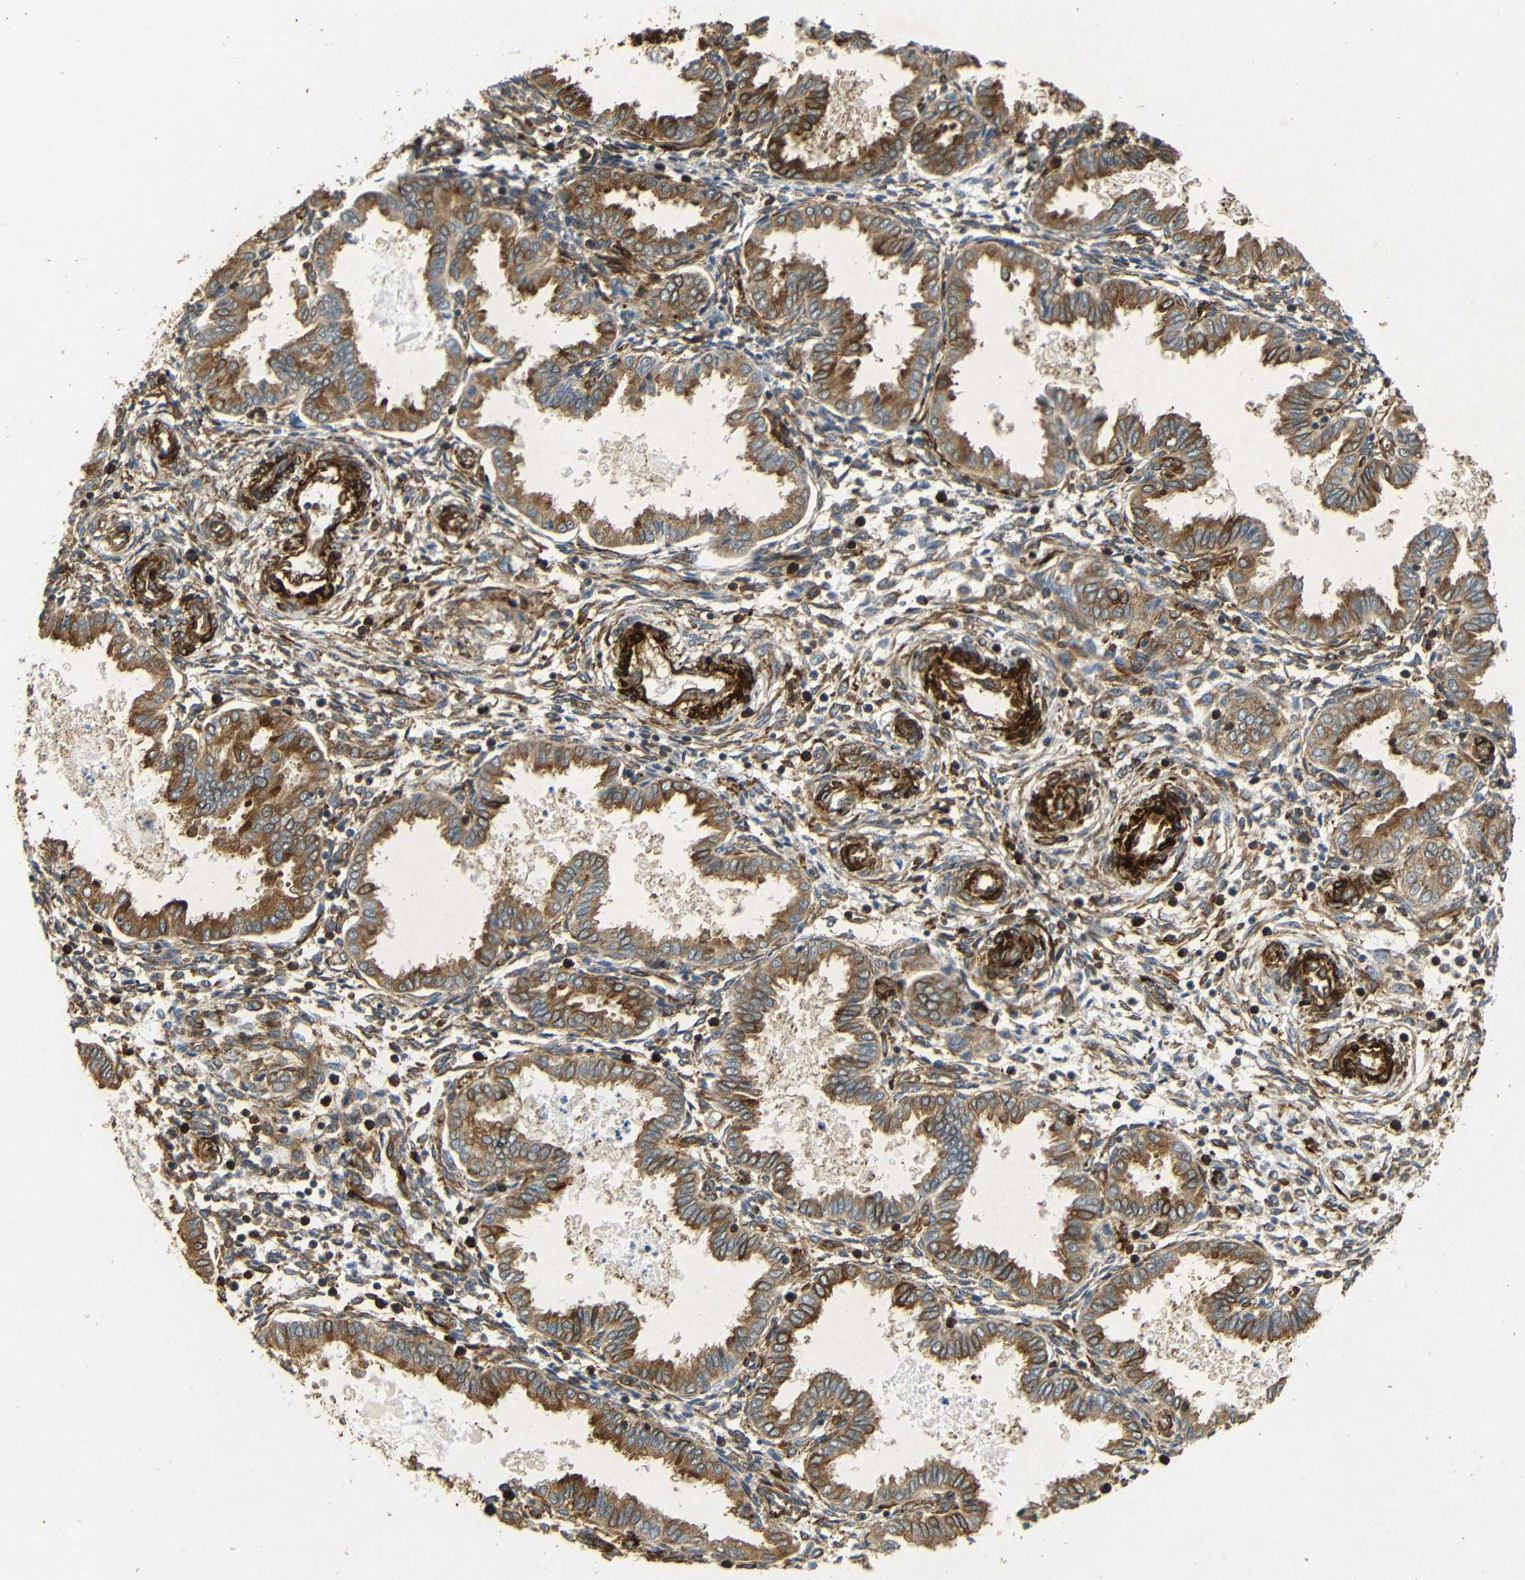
{"staining": {"intensity": "moderate", "quantity": ">75%", "location": "cytoplasmic/membranous"}, "tissue": "endometrium", "cell_type": "Cells in endometrial stroma", "image_type": "normal", "snomed": [{"axis": "morphology", "description": "Normal tissue, NOS"}, {"axis": "topography", "description": "Endometrium"}], "caption": "Immunohistochemical staining of unremarkable human endometrium displays >75% levels of moderate cytoplasmic/membranous protein expression in approximately >75% of cells in endometrial stroma.", "gene": "BTF3", "patient": {"sex": "female", "age": 33}}